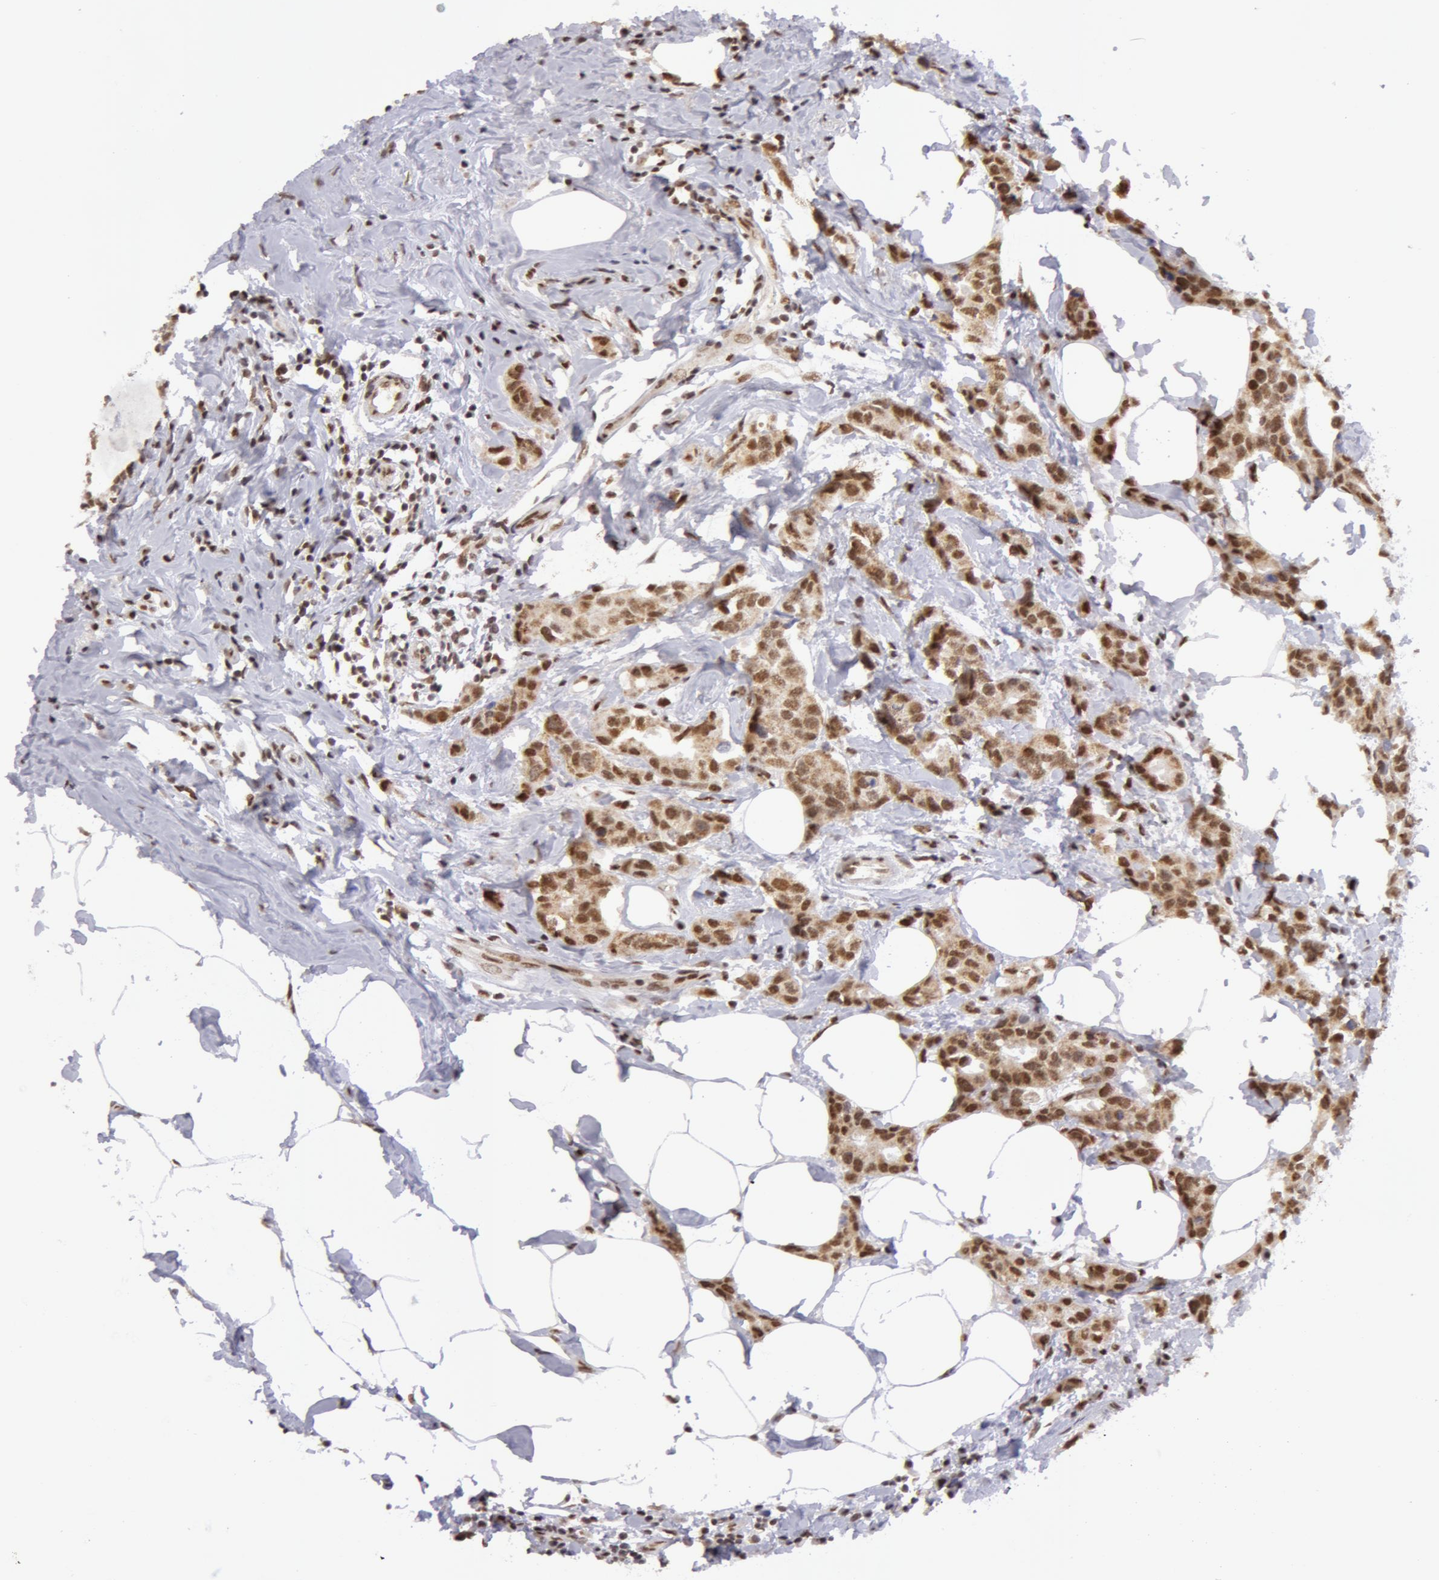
{"staining": {"intensity": "moderate", "quantity": ">75%", "location": "cytoplasmic/membranous,nuclear"}, "tissue": "breast cancer", "cell_type": "Tumor cells", "image_type": "cancer", "snomed": [{"axis": "morphology", "description": "Normal tissue, NOS"}, {"axis": "morphology", "description": "Duct carcinoma"}, {"axis": "topography", "description": "Breast"}], "caption": "A histopathology image of human breast cancer (intraductal carcinoma) stained for a protein displays moderate cytoplasmic/membranous and nuclear brown staining in tumor cells. (Brightfield microscopy of DAB IHC at high magnification).", "gene": "VRTN", "patient": {"sex": "female", "age": 50}}